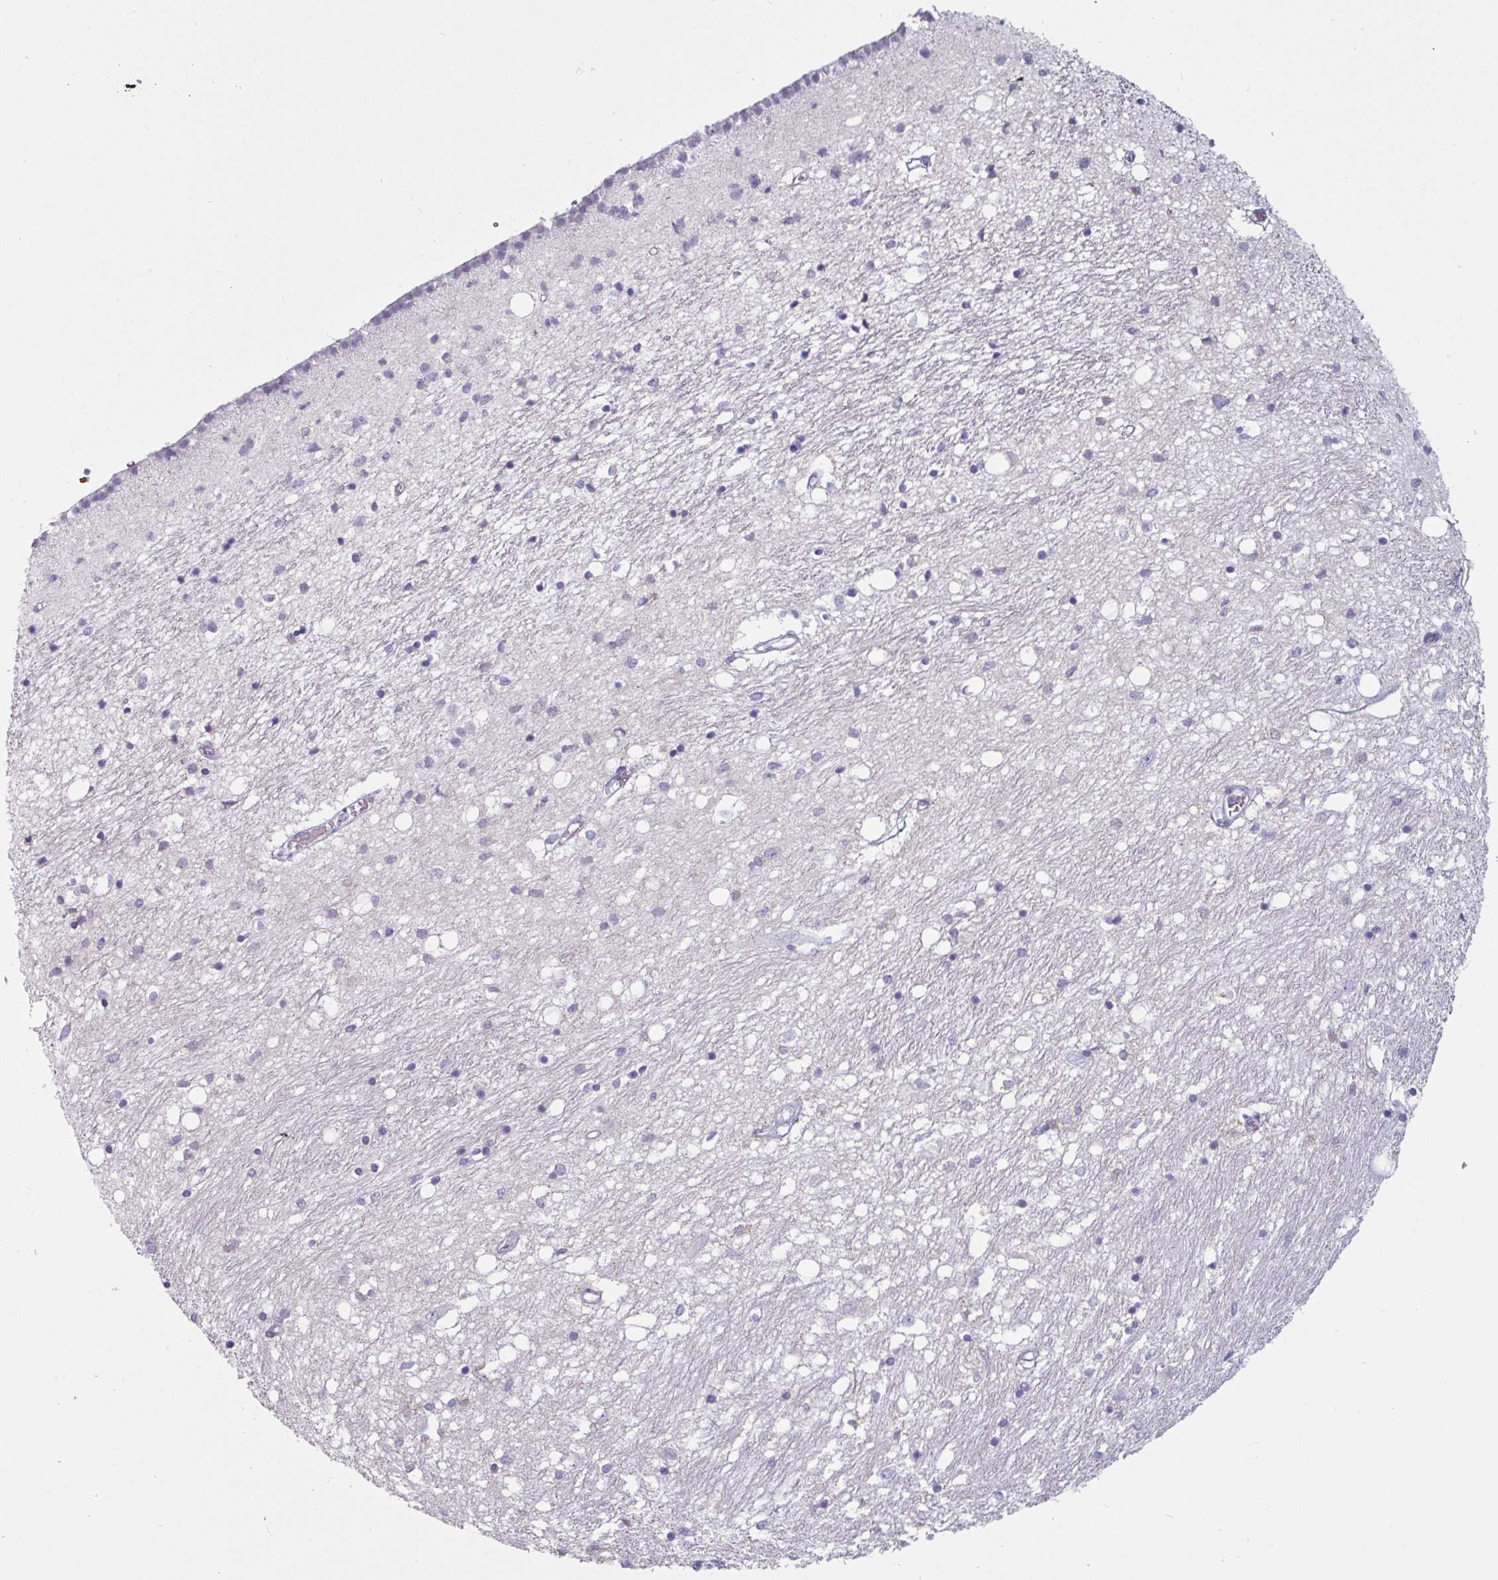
{"staining": {"intensity": "negative", "quantity": "none", "location": "none"}, "tissue": "caudate", "cell_type": "Glial cells", "image_type": "normal", "snomed": [{"axis": "morphology", "description": "Normal tissue, NOS"}, {"axis": "topography", "description": "Lateral ventricle wall"}], "caption": "Immunohistochemistry micrograph of benign caudate: human caudate stained with DAB (3,3'-diaminobenzidine) exhibits no significant protein expression in glial cells.", "gene": "CLCA1", "patient": {"sex": "male", "age": 70}}